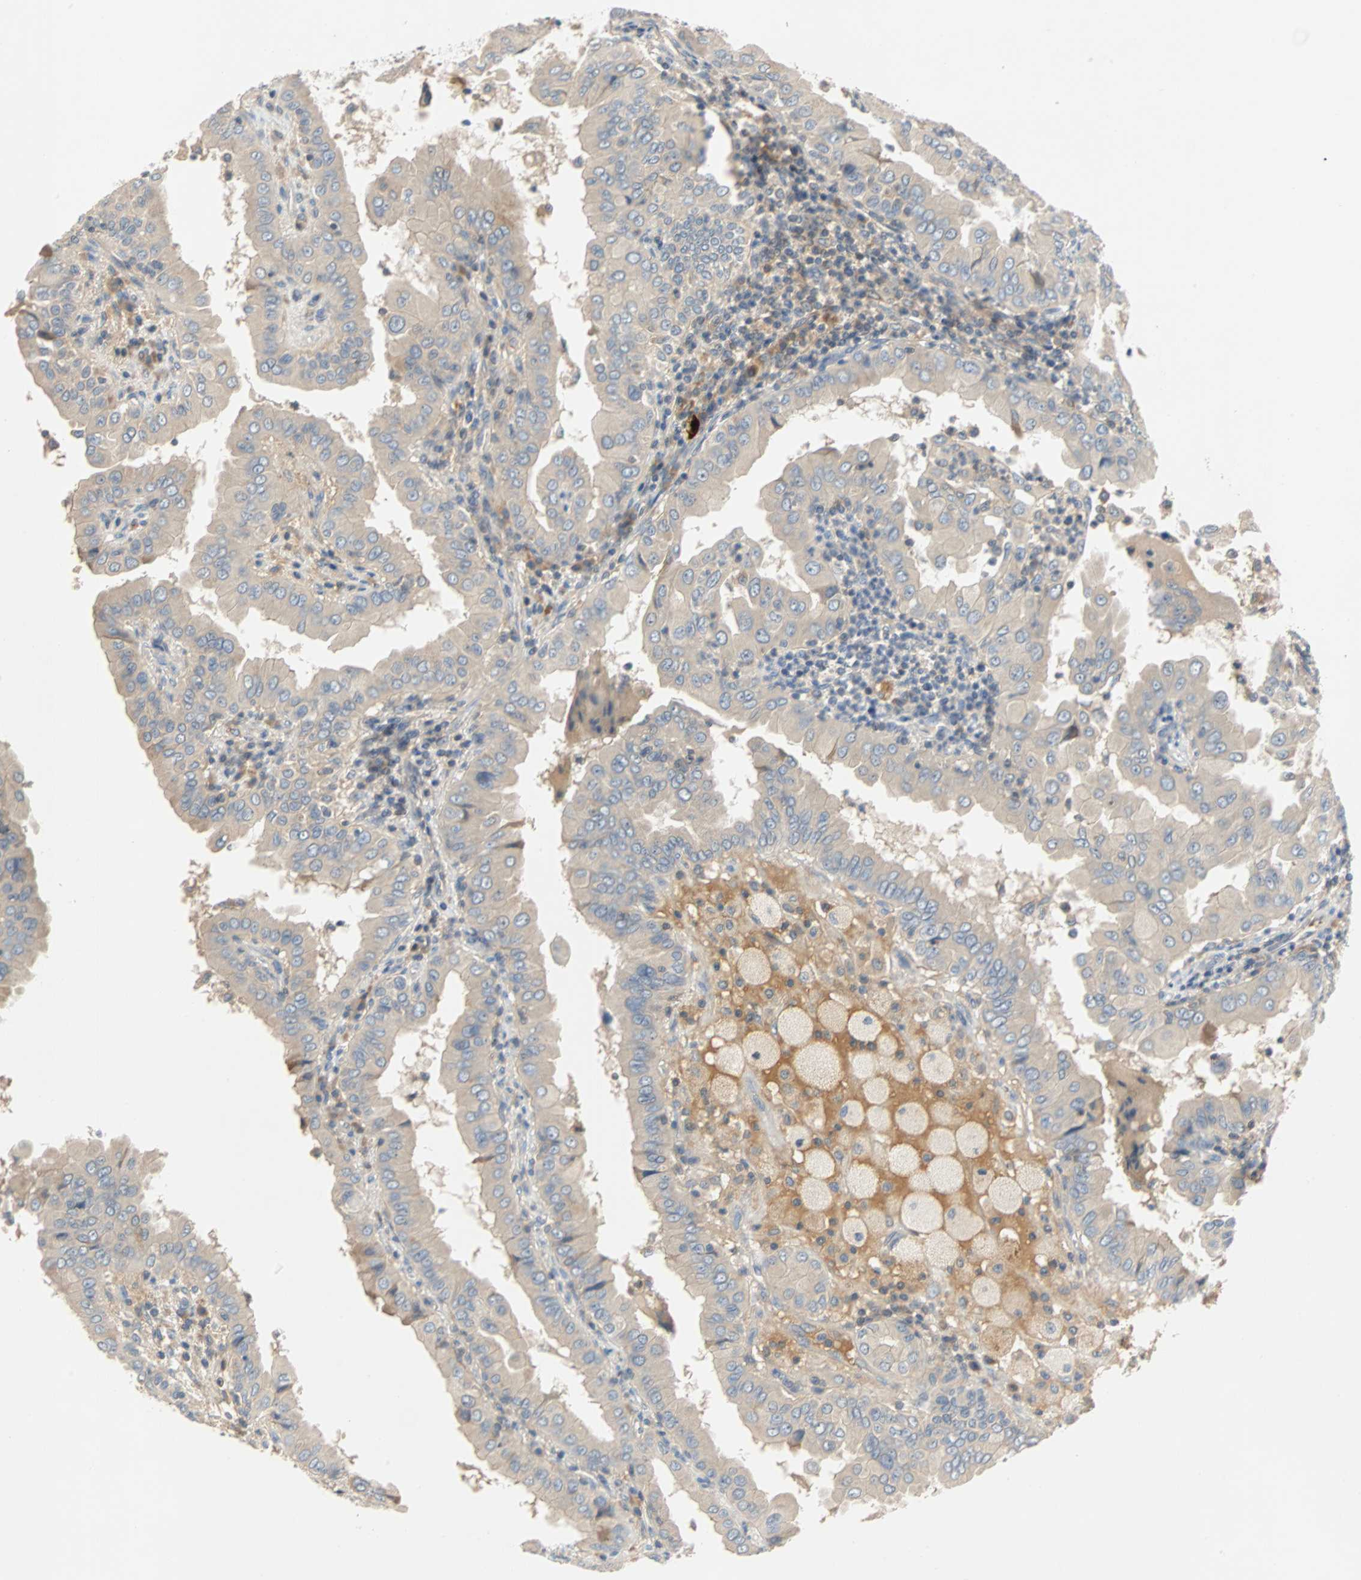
{"staining": {"intensity": "negative", "quantity": "none", "location": "none"}, "tissue": "thyroid cancer", "cell_type": "Tumor cells", "image_type": "cancer", "snomed": [{"axis": "morphology", "description": "Papillary adenocarcinoma, NOS"}, {"axis": "topography", "description": "Thyroid gland"}], "caption": "High power microscopy histopathology image of an immunohistochemistry (IHC) photomicrograph of thyroid cancer (papillary adenocarcinoma), revealing no significant expression in tumor cells.", "gene": "MAP4K1", "patient": {"sex": "male", "age": 33}}